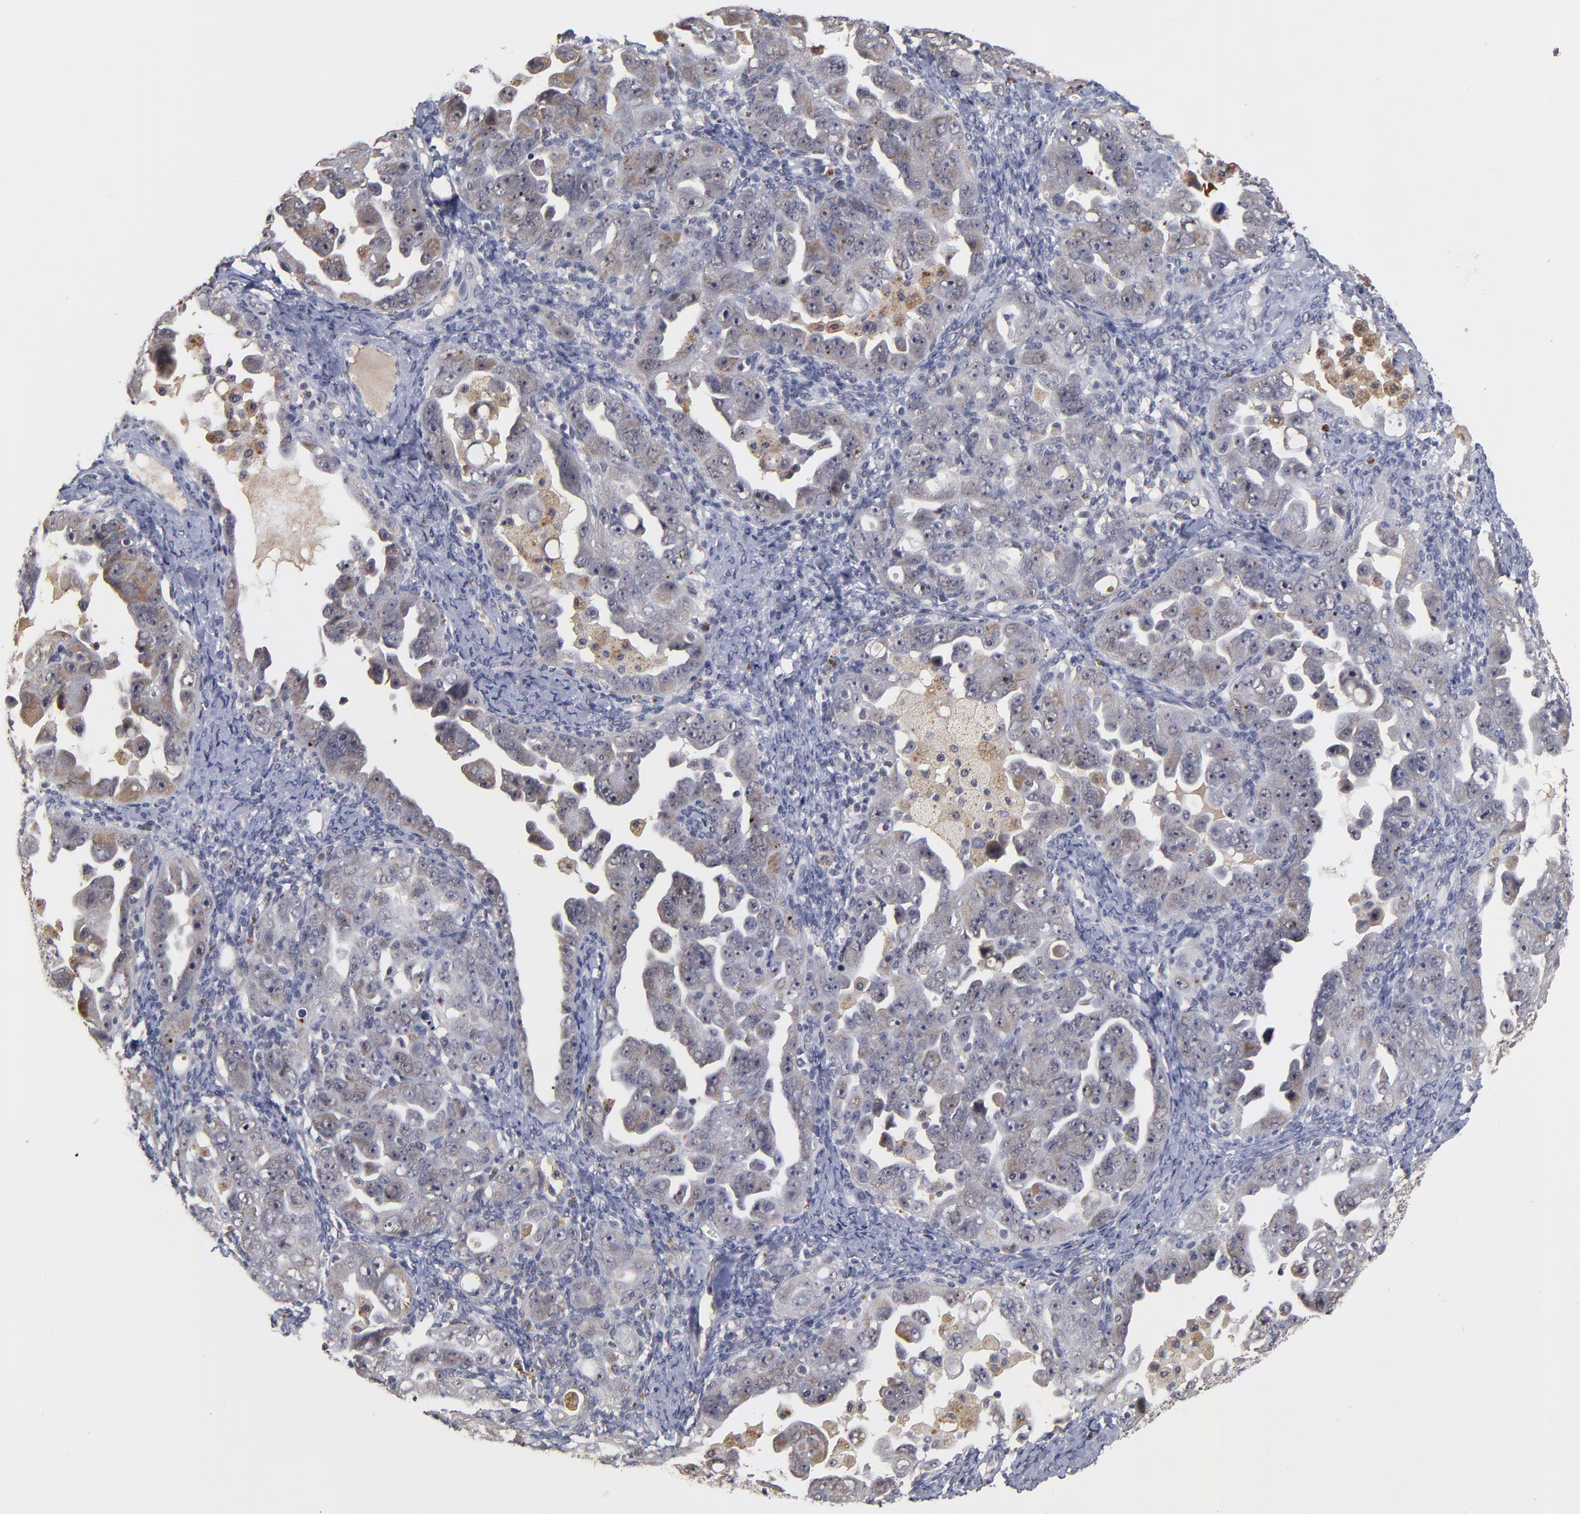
{"staining": {"intensity": "weak", "quantity": "25%-75%", "location": "cytoplasmic/membranous"}, "tissue": "ovarian cancer", "cell_type": "Tumor cells", "image_type": "cancer", "snomed": [{"axis": "morphology", "description": "Cystadenocarcinoma, serous, NOS"}, {"axis": "topography", "description": "Ovary"}], "caption": "About 25%-75% of tumor cells in human serous cystadenocarcinoma (ovarian) show weak cytoplasmic/membranous protein expression as visualized by brown immunohistochemical staining.", "gene": "WSB1", "patient": {"sex": "female", "age": 66}}